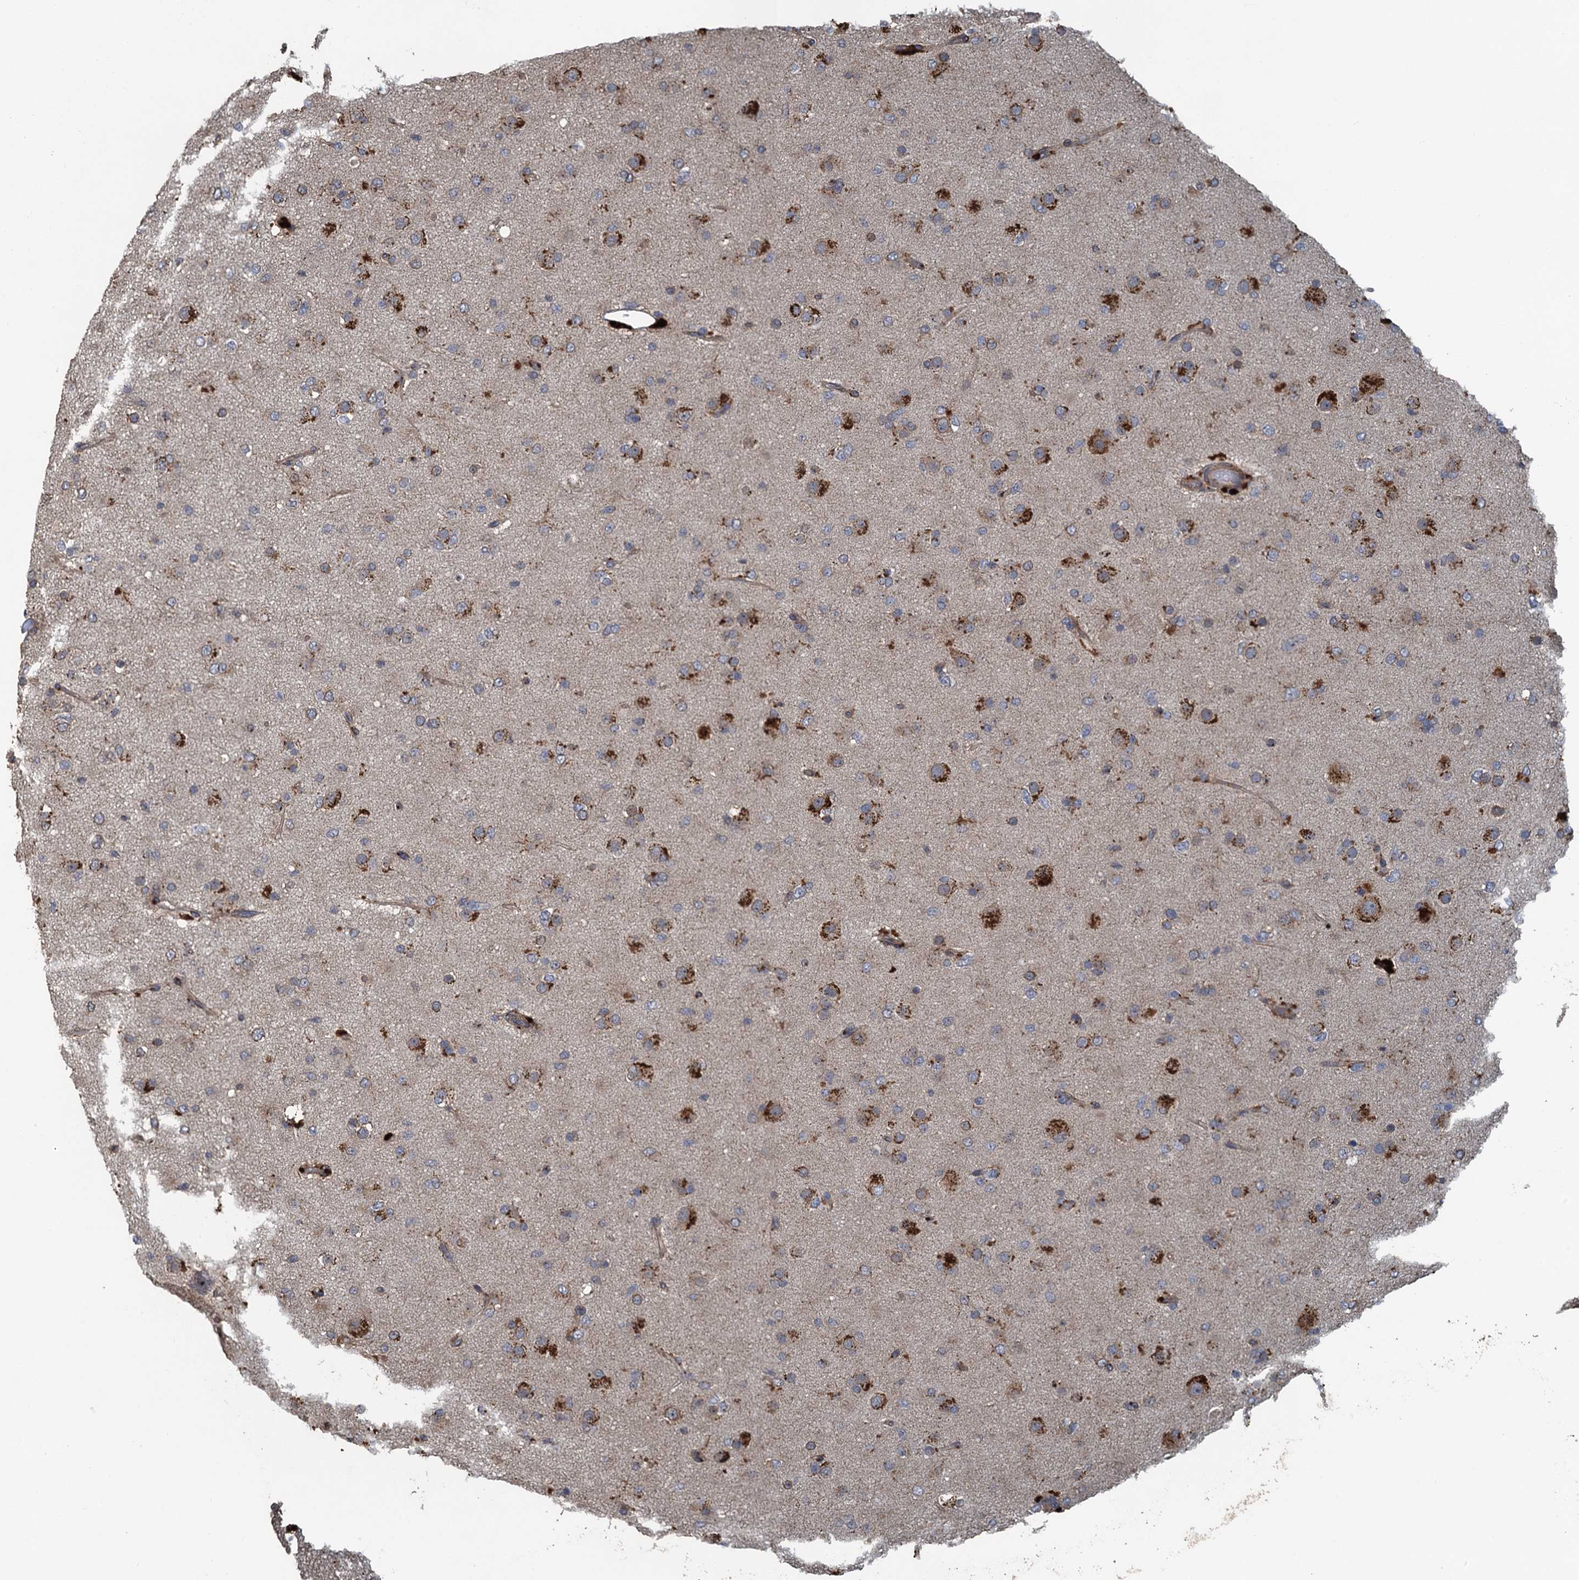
{"staining": {"intensity": "moderate", "quantity": "<25%", "location": "cytoplasmic/membranous"}, "tissue": "glioma", "cell_type": "Tumor cells", "image_type": "cancer", "snomed": [{"axis": "morphology", "description": "Glioma, malignant, Low grade"}, {"axis": "topography", "description": "Brain"}], "caption": "High-power microscopy captured an immunohistochemistry (IHC) histopathology image of malignant glioma (low-grade), revealing moderate cytoplasmic/membranous staining in approximately <25% of tumor cells. (DAB = brown stain, brightfield microscopy at high magnification).", "gene": "AGRN", "patient": {"sex": "male", "age": 65}}